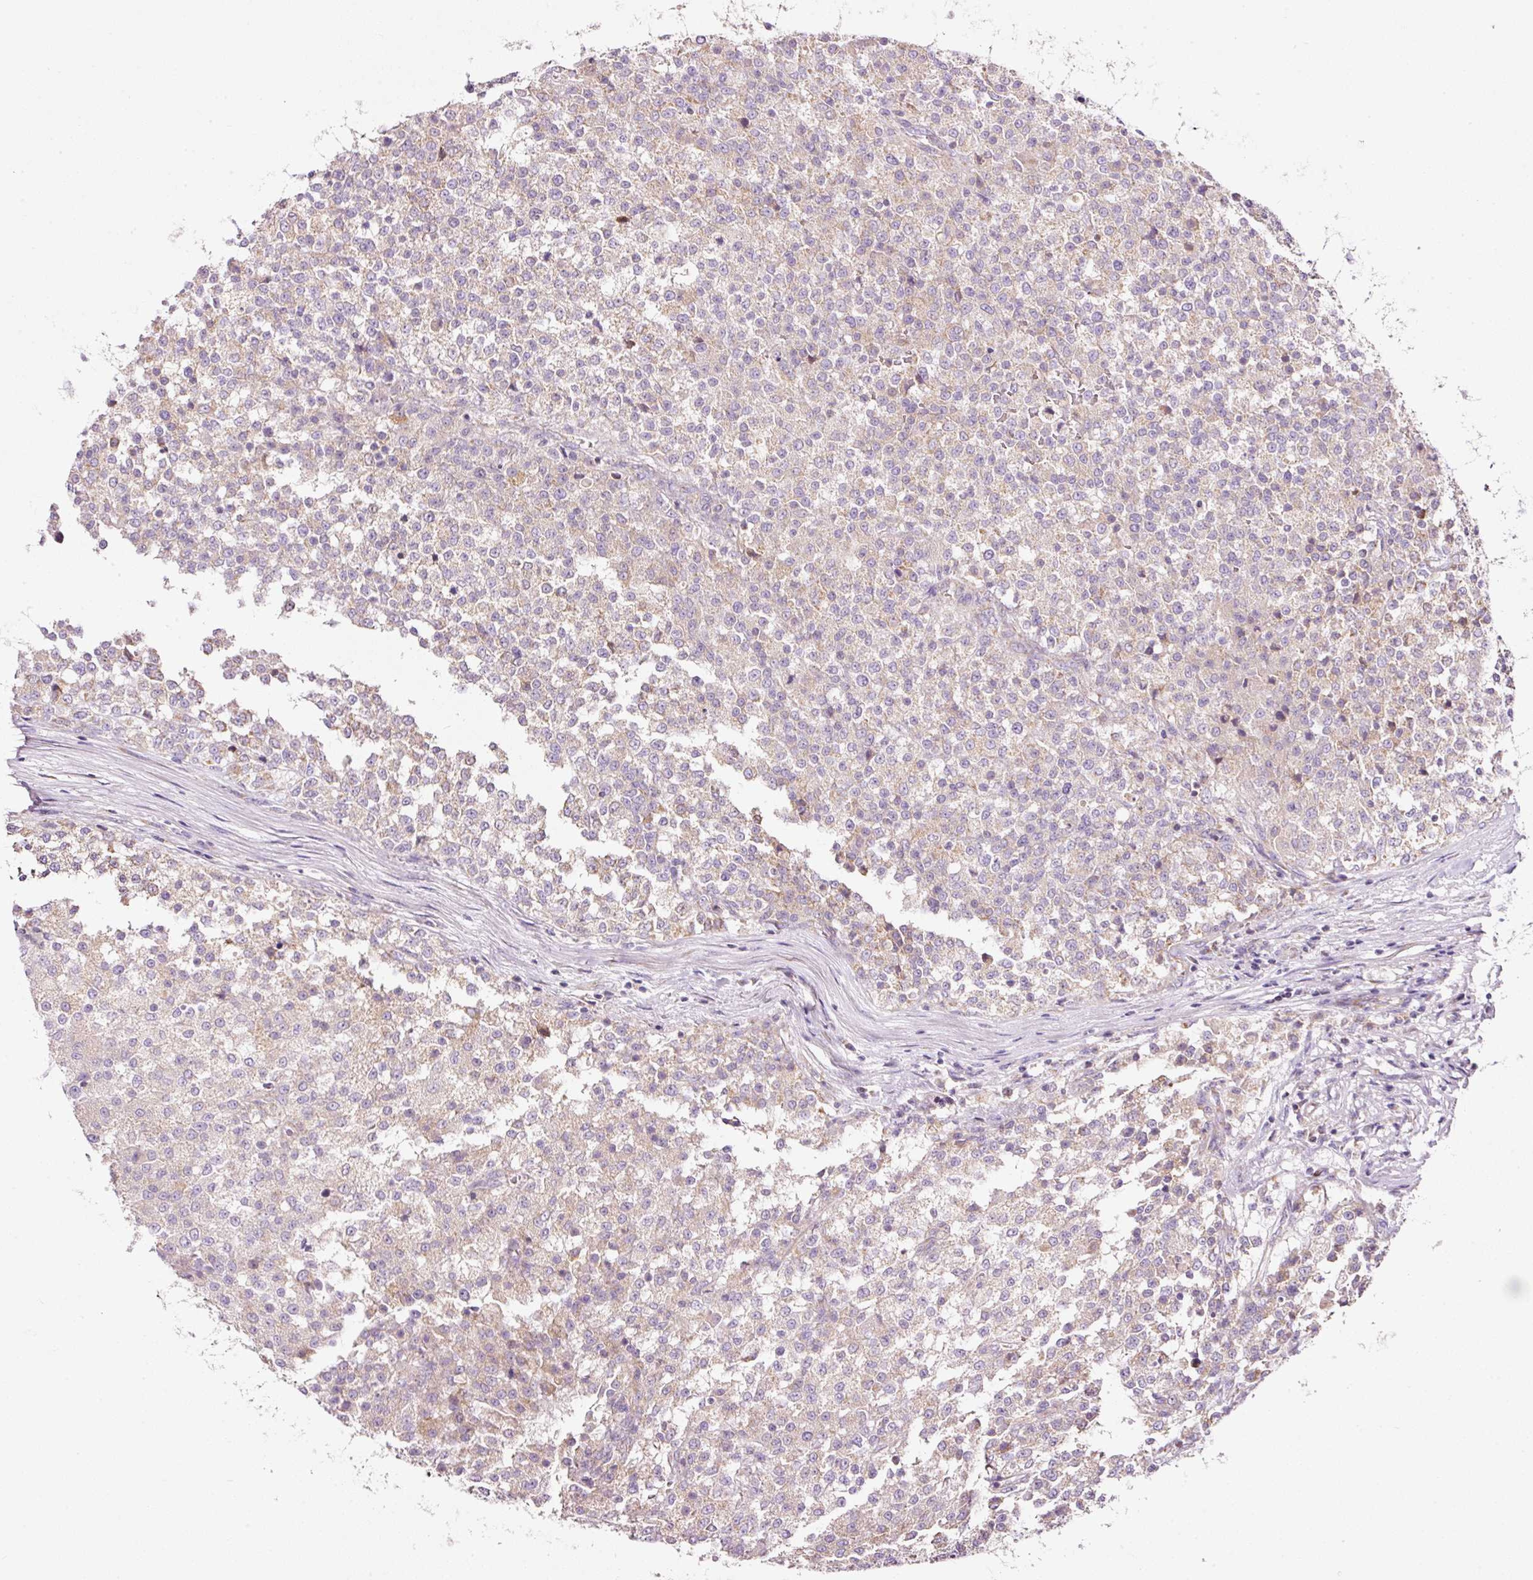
{"staining": {"intensity": "weak", "quantity": "<25%", "location": "cytoplasmic/membranous"}, "tissue": "testis cancer", "cell_type": "Tumor cells", "image_type": "cancer", "snomed": [{"axis": "morphology", "description": "Seminoma, NOS"}, {"axis": "topography", "description": "Testis"}], "caption": "Immunohistochemistry histopathology image of neoplastic tissue: testis seminoma stained with DAB shows no significant protein expression in tumor cells.", "gene": "NDUFA1", "patient": {"sex": "male", "age": 59}}